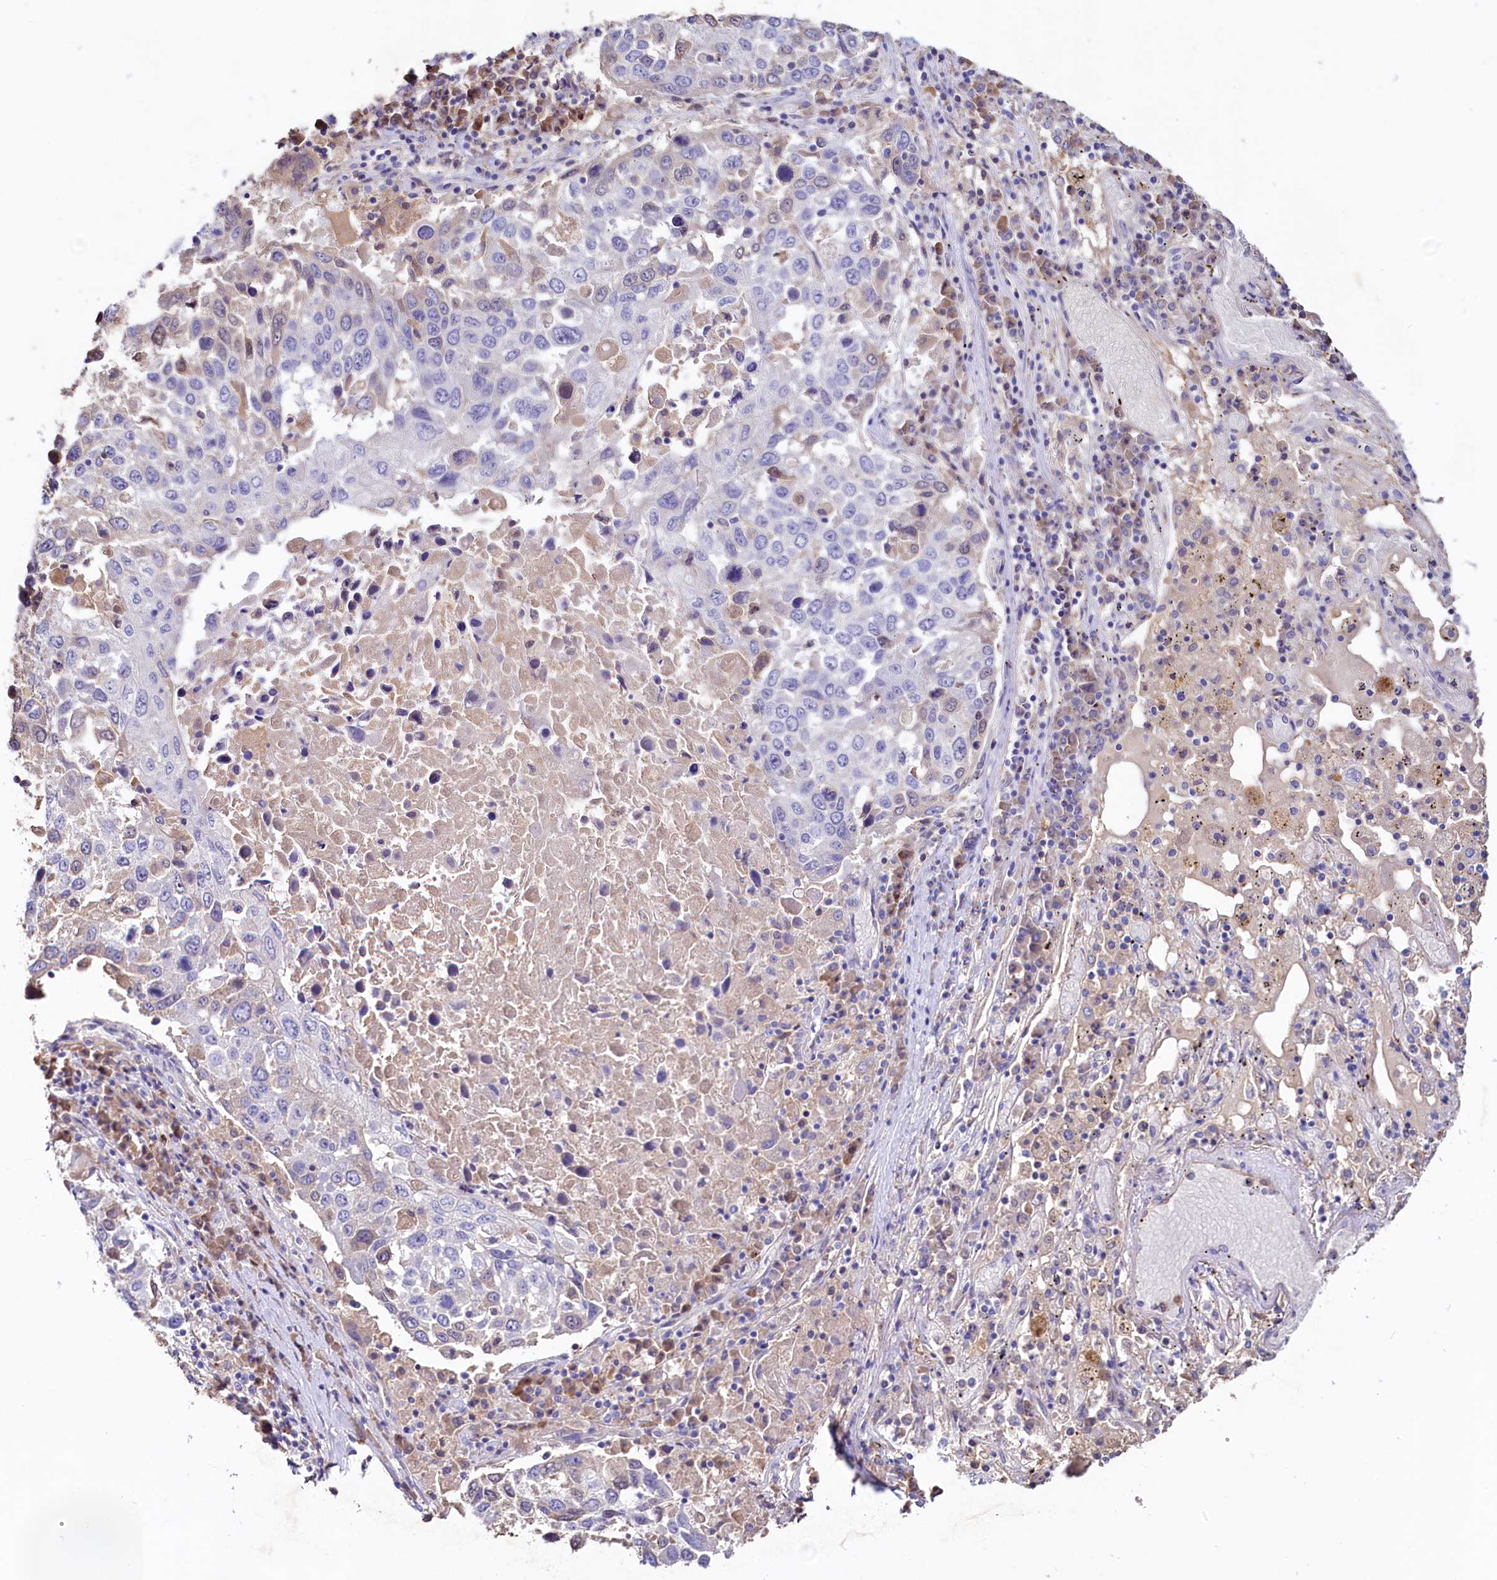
{"staining": {"intensity": "negative", "quantity": "none", "location": "none"}, "tissue": "lung cancer", "cell_type": "Tumor cells", "image_type": "cancer", "snomed": [{"axis": "morphology", "description": "Squamous cell carcinoma, NOS"}, {"axis": "topography", "description": "Lung"}], "caption": "Immunohistochemistry histopathology image of lung cancer (squamous cell carcinoma) stained for a protein (brown), which demonstrates no staining in tumor cells.", "gene": "IL17RD", "patient": {"sex": "male", "age": 65}}